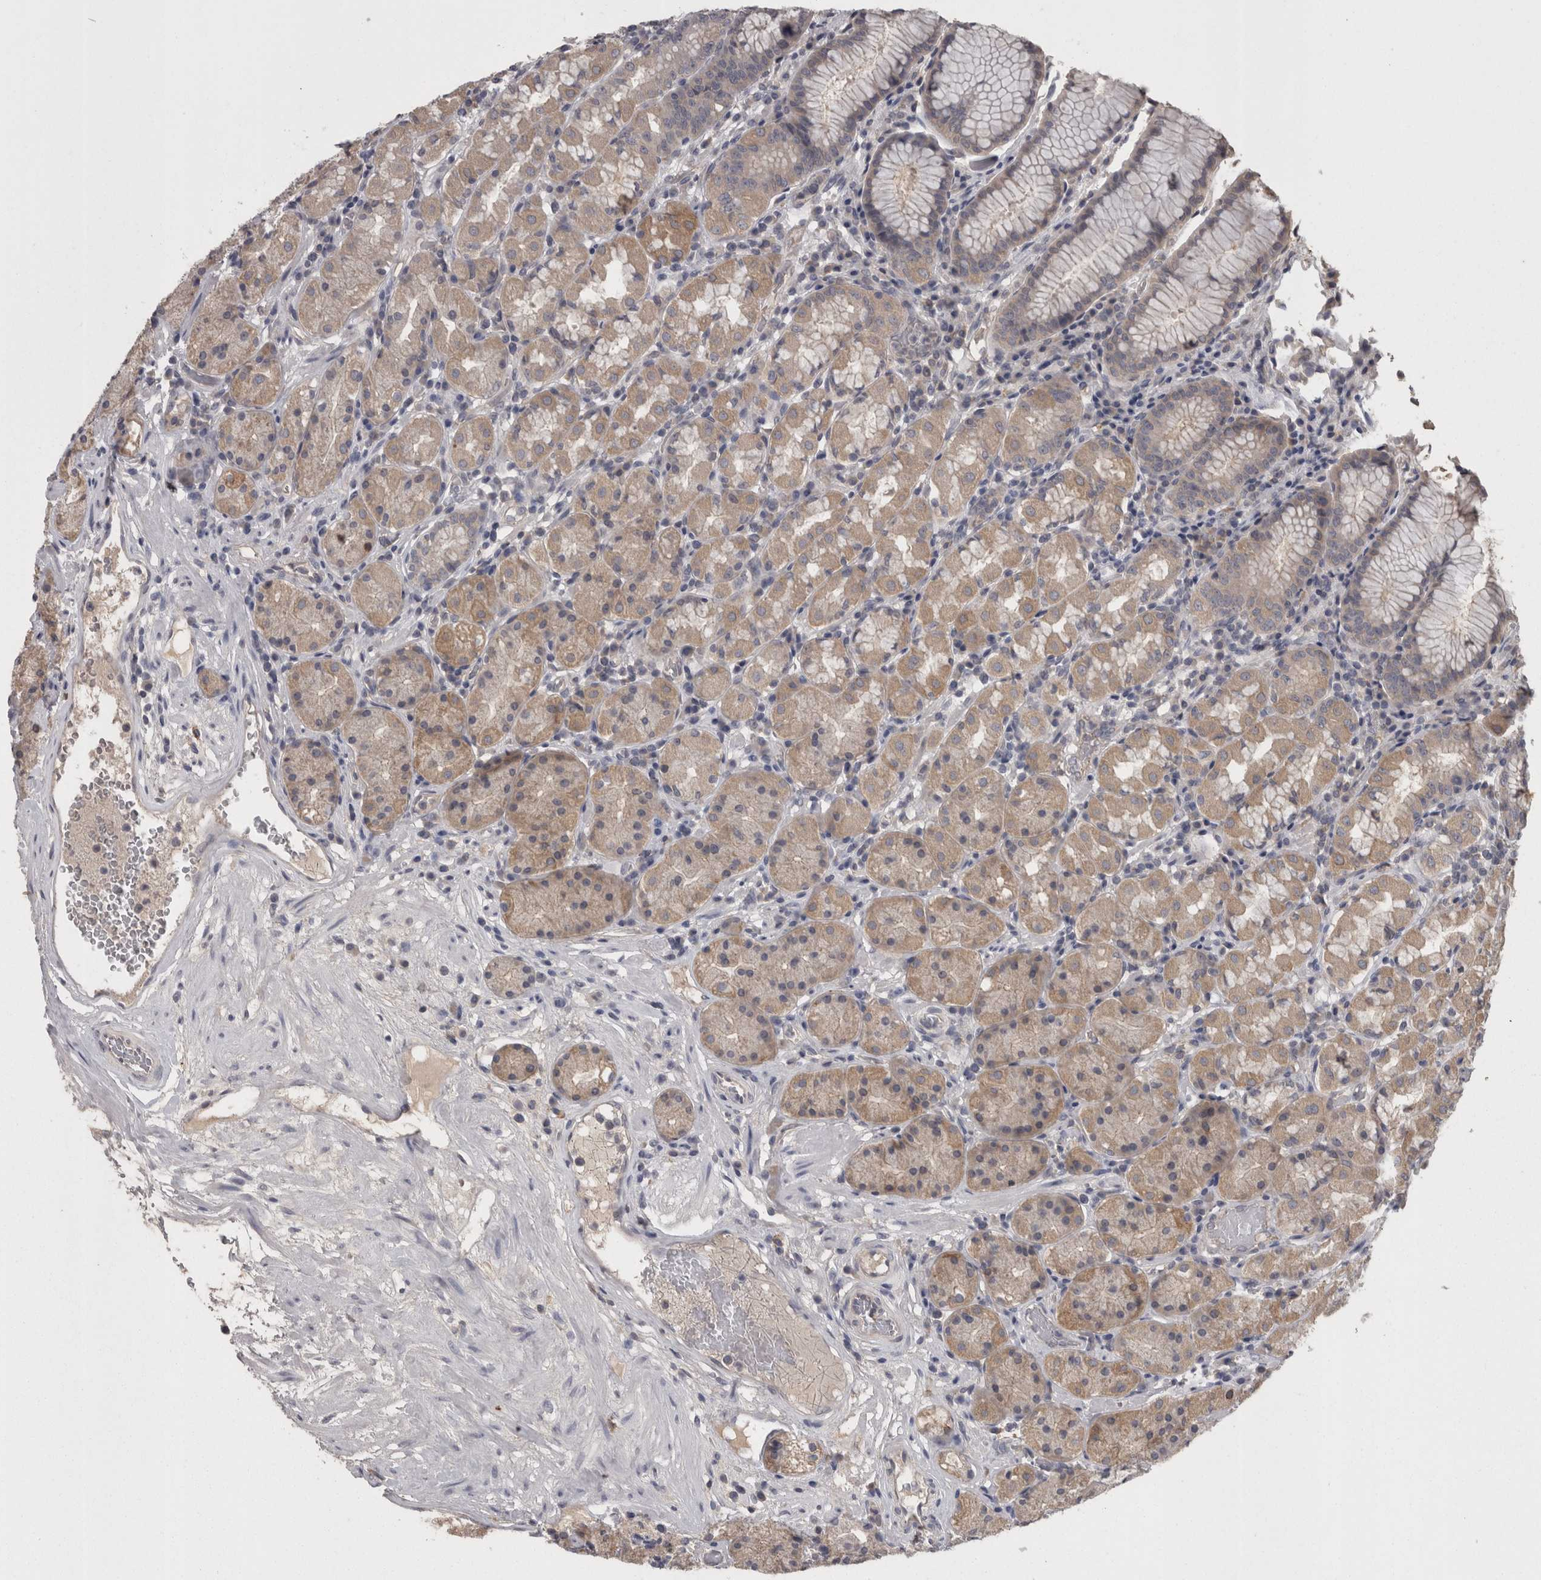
{"staining": {"intensity": "weak", "quantity": "25%-75%", "location": "cytoplasmic/membranous"}, "tissue": "stomach", "cell_type": "Glandular cells", "image_type": "normal", "snomed": [{"axis": "morphology", "description": "Normal tissue, NOS"}, {"axis": "topography", "description": "Stomach, lower"}], "caption": "Glandular cells reveal low levels of weak cytoplasmic/membranous expression in about 25%-75% of cells in unremarkable human stomach. Immunohistochemistry (ihc) stains the protein of interest in brown and the nuclei are stained blue.", "gene": "PON3", "patient": {"sex": "female", "age": 56}}